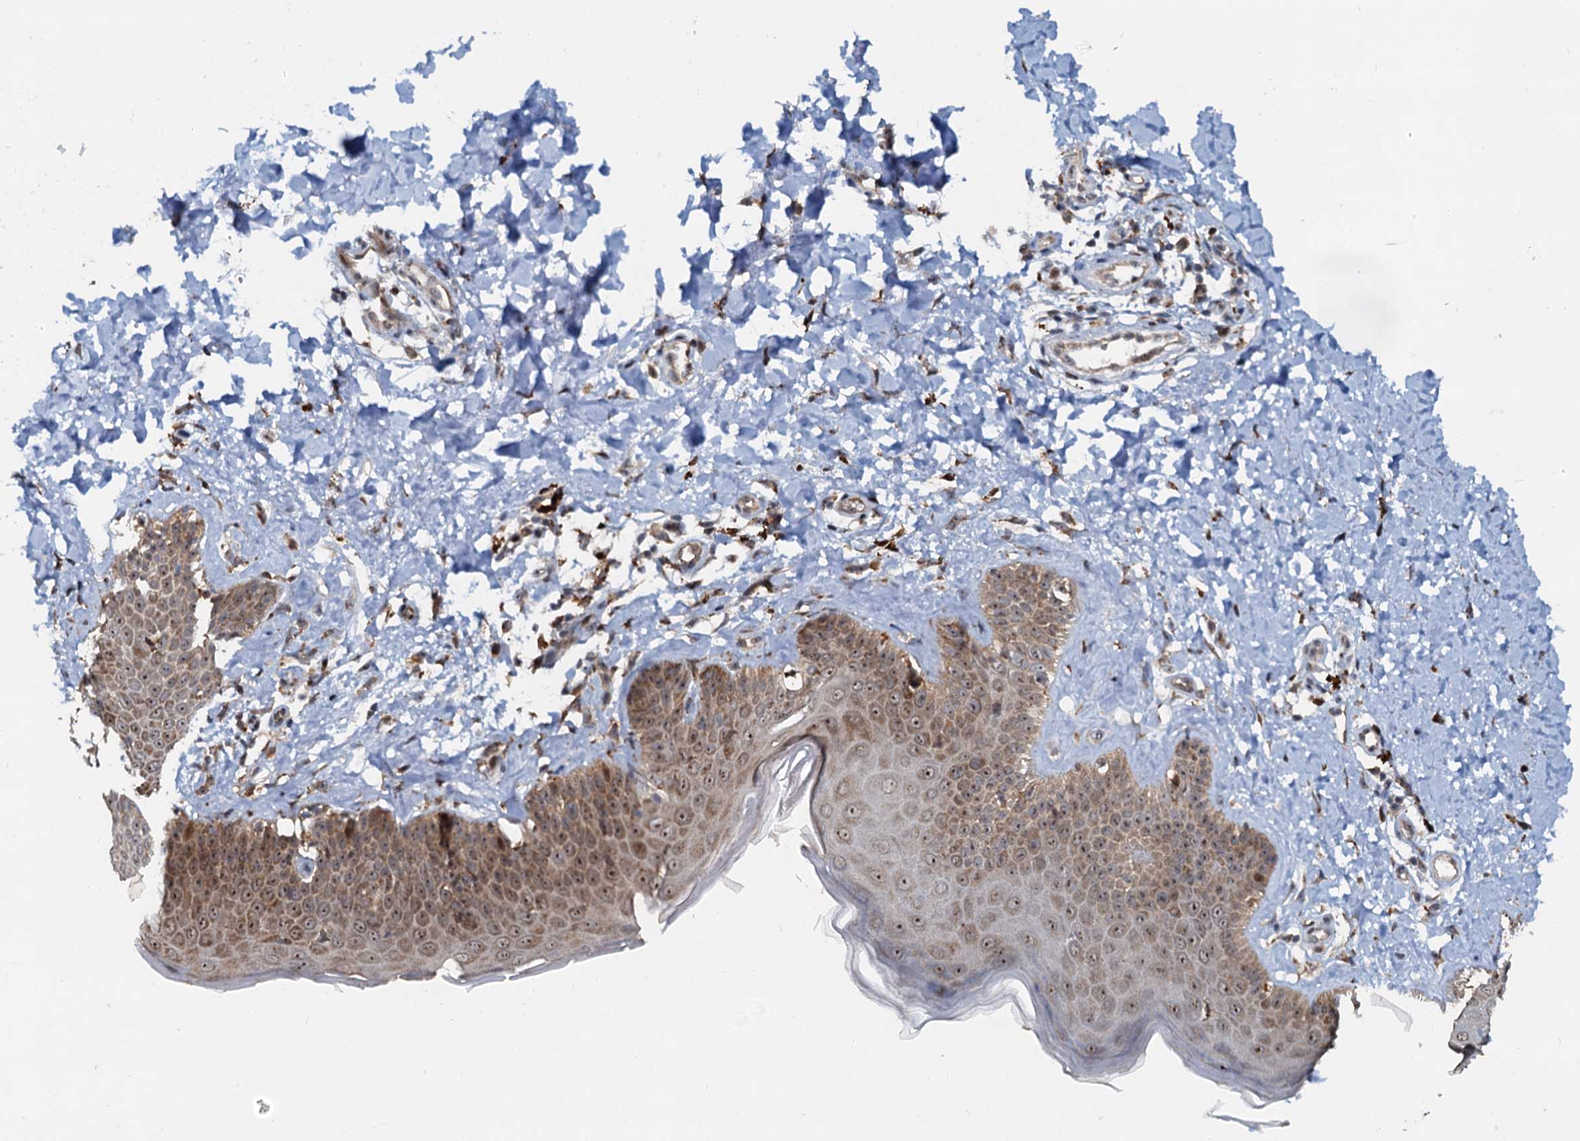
{"staining": {"intensity": "moderate", "quantity": ">75%", "location": "cytoplasmic/membranous,nuclear"}, "tissue": "skin", "cell_type": "Fibroblasts", "image_type": "normal", "snomed": [{"axis": "morphology", "description": "Normal tissue, NOS"}, {"axis": "topography", "description": "Skin"}], "caption": "There is medium levels of moderate cytoplasmic/membranous,nuclear staining in fibroblasts of benign skin, as demonstrated by immunohistochemical staining (brown color).", "gene": "DNAJC21", "patient": {"sex": "male", "age": 52}}